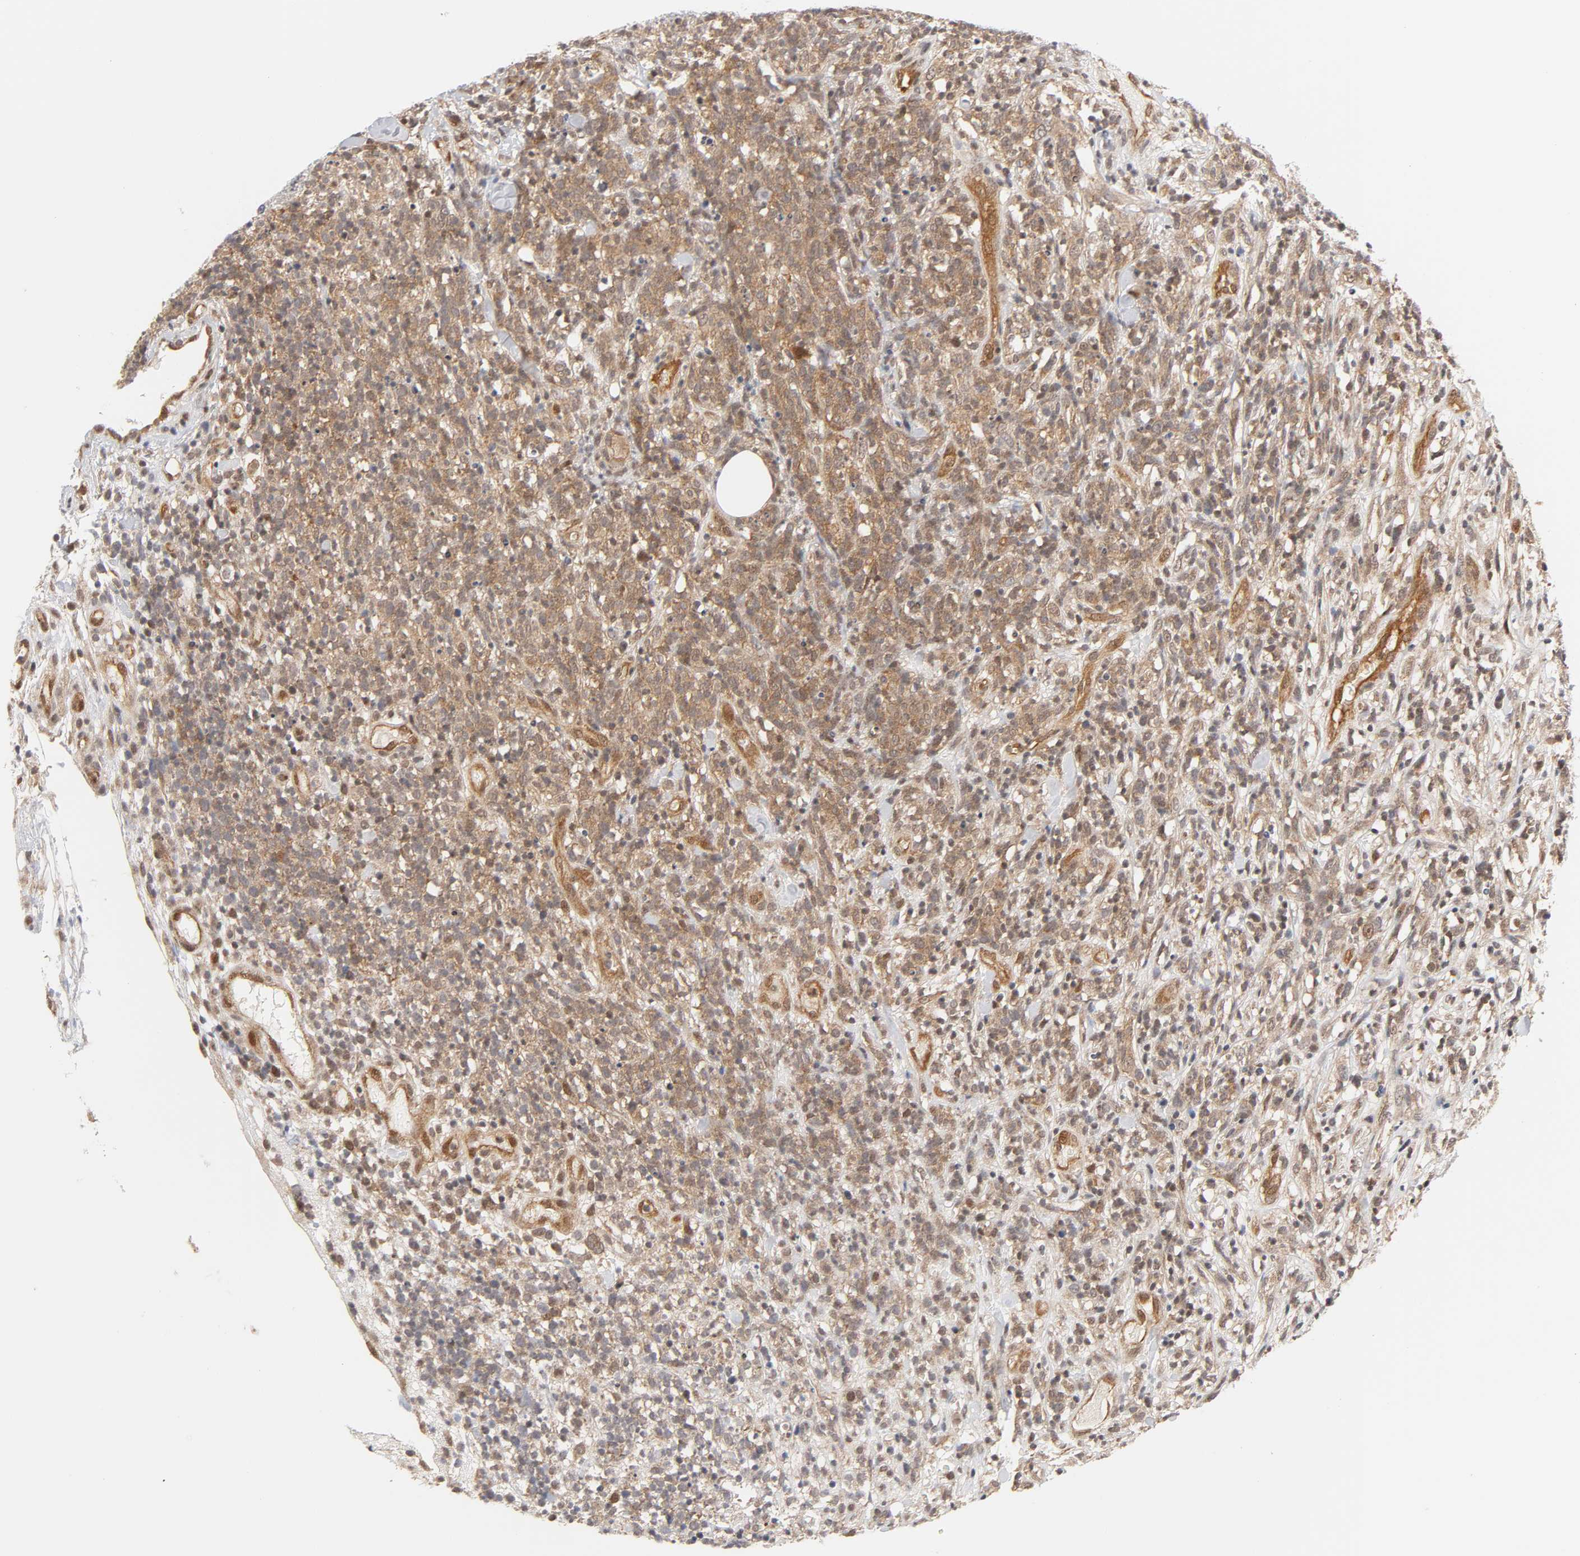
{"staining": {"intensity": "weak", "quantity": ">75%", "location": "cytoplasmic/membranous,nuclear"}, "tissue": "lymphoma", "cell_type": "Tumor cells", "image_type": "cancer", "snomed": [{"axis": "morphology", "description": "Malignant lymphoma, non-Hodgkin's type, High grade"}, {"axis": "topography", "description": "Lymph node"}], "caption": "Brown immunohistochemical staining in malignant lymphoma, non-Hodgkin's type (high-grade) displays weak cytoplasmic/membranous and nuclear positivity in approximately >75% of tumor cells. (DAB (3,3'-diaminobenzidine) IHC with brightfield microscopy, high magnification).", "gene": "CDC37", "patient": {"sex": "female", "age": 73}}